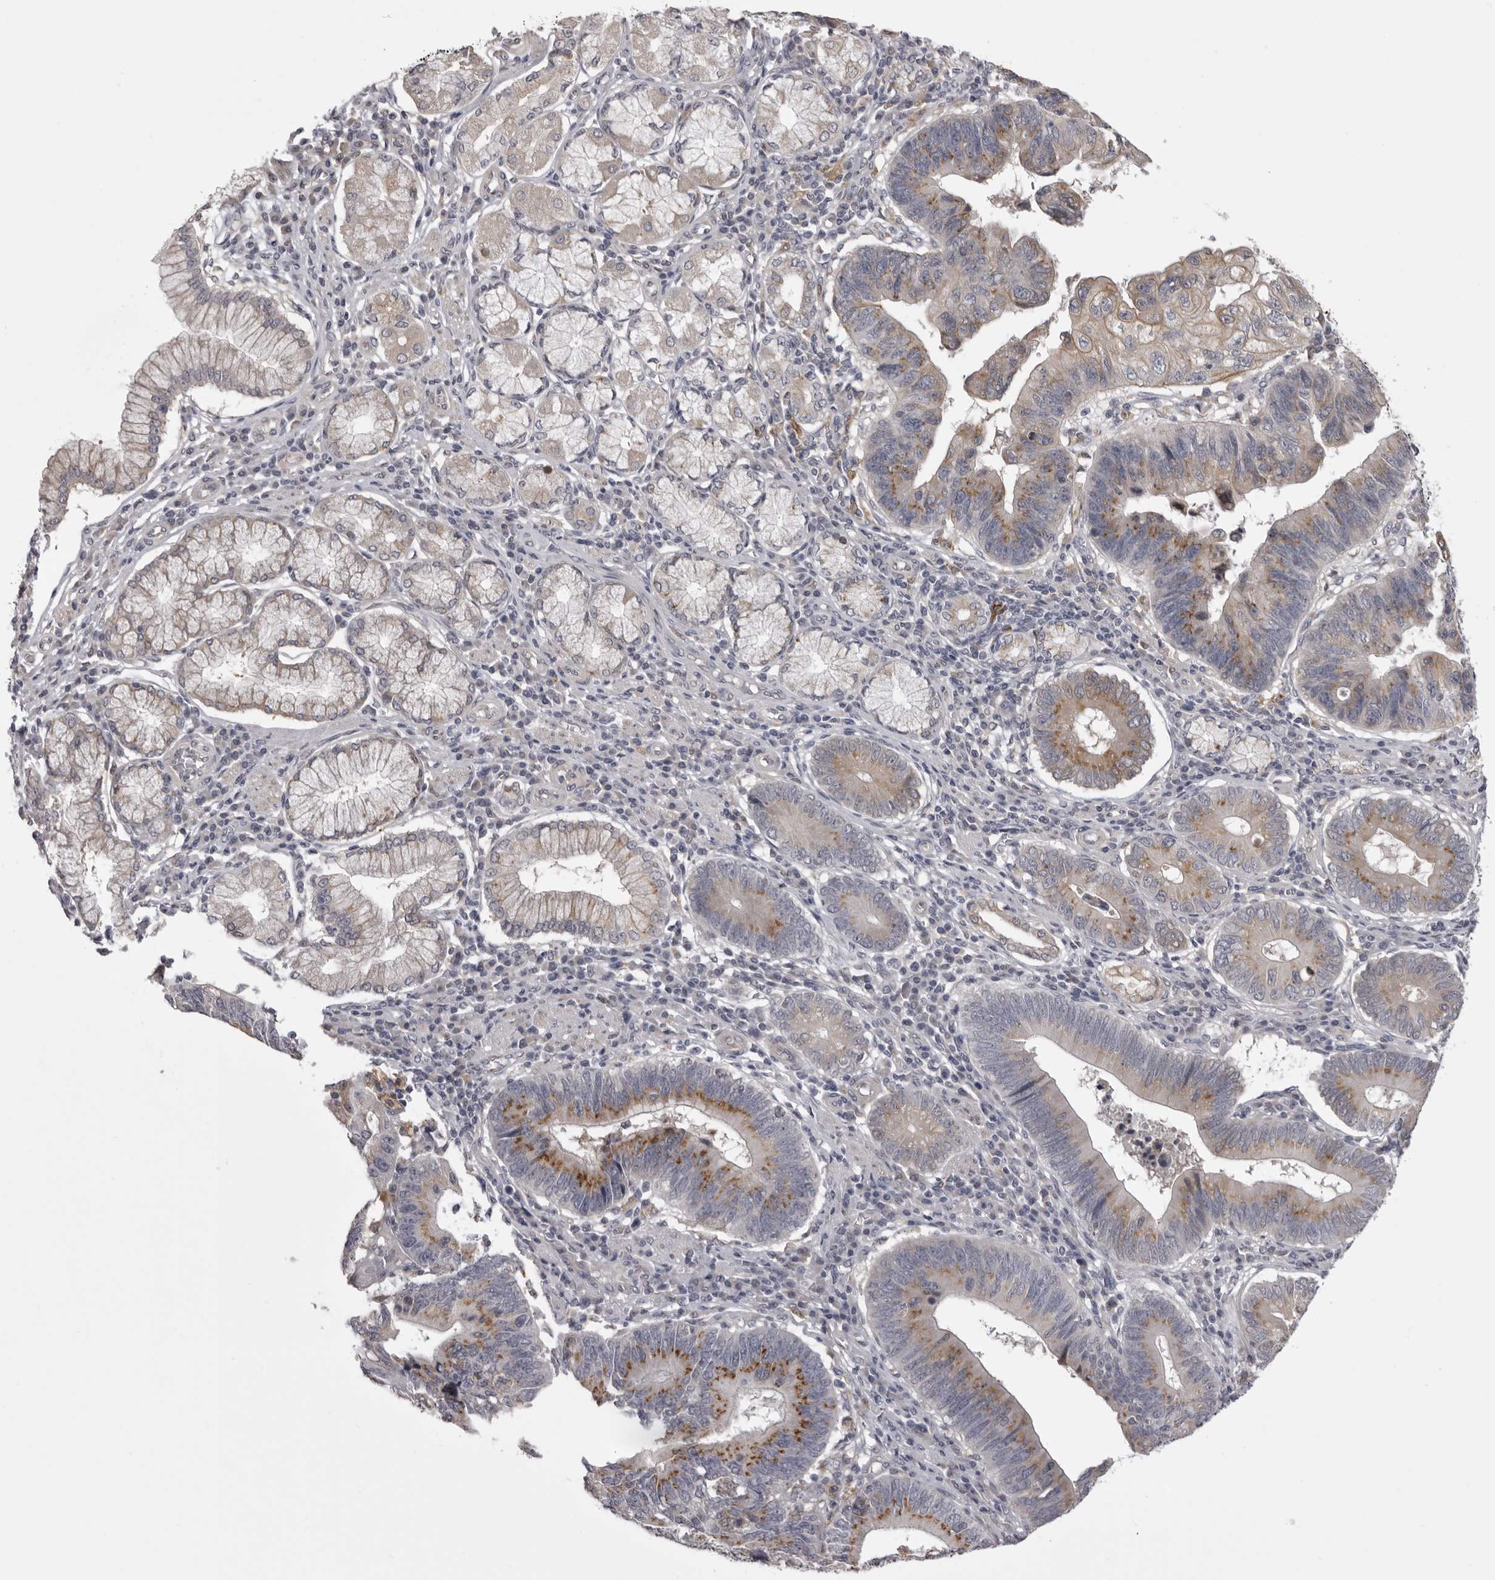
{"staining": {"intensity": "moderate", "quantity": ">75%", "location": "cytoplasmic/membranous"}, "tissue": "stomach cancer", "cell_type": "Tumor cells", "image_type": "cancer", "snomed": [{"axis": "morphology", "description": "Adenocarcinoma, NOS"}, {"axis": "topography", "description": "Stomach"}], "caption": "Brown immunohistochemical staining in human stomach cancer (adenocarcinoma) exhibits moderate cytoplasmic/membranous positivity in about >75% of tumor cells.", "gene": "NCEH1", "patient": {"sex": "male", "age": 59}}